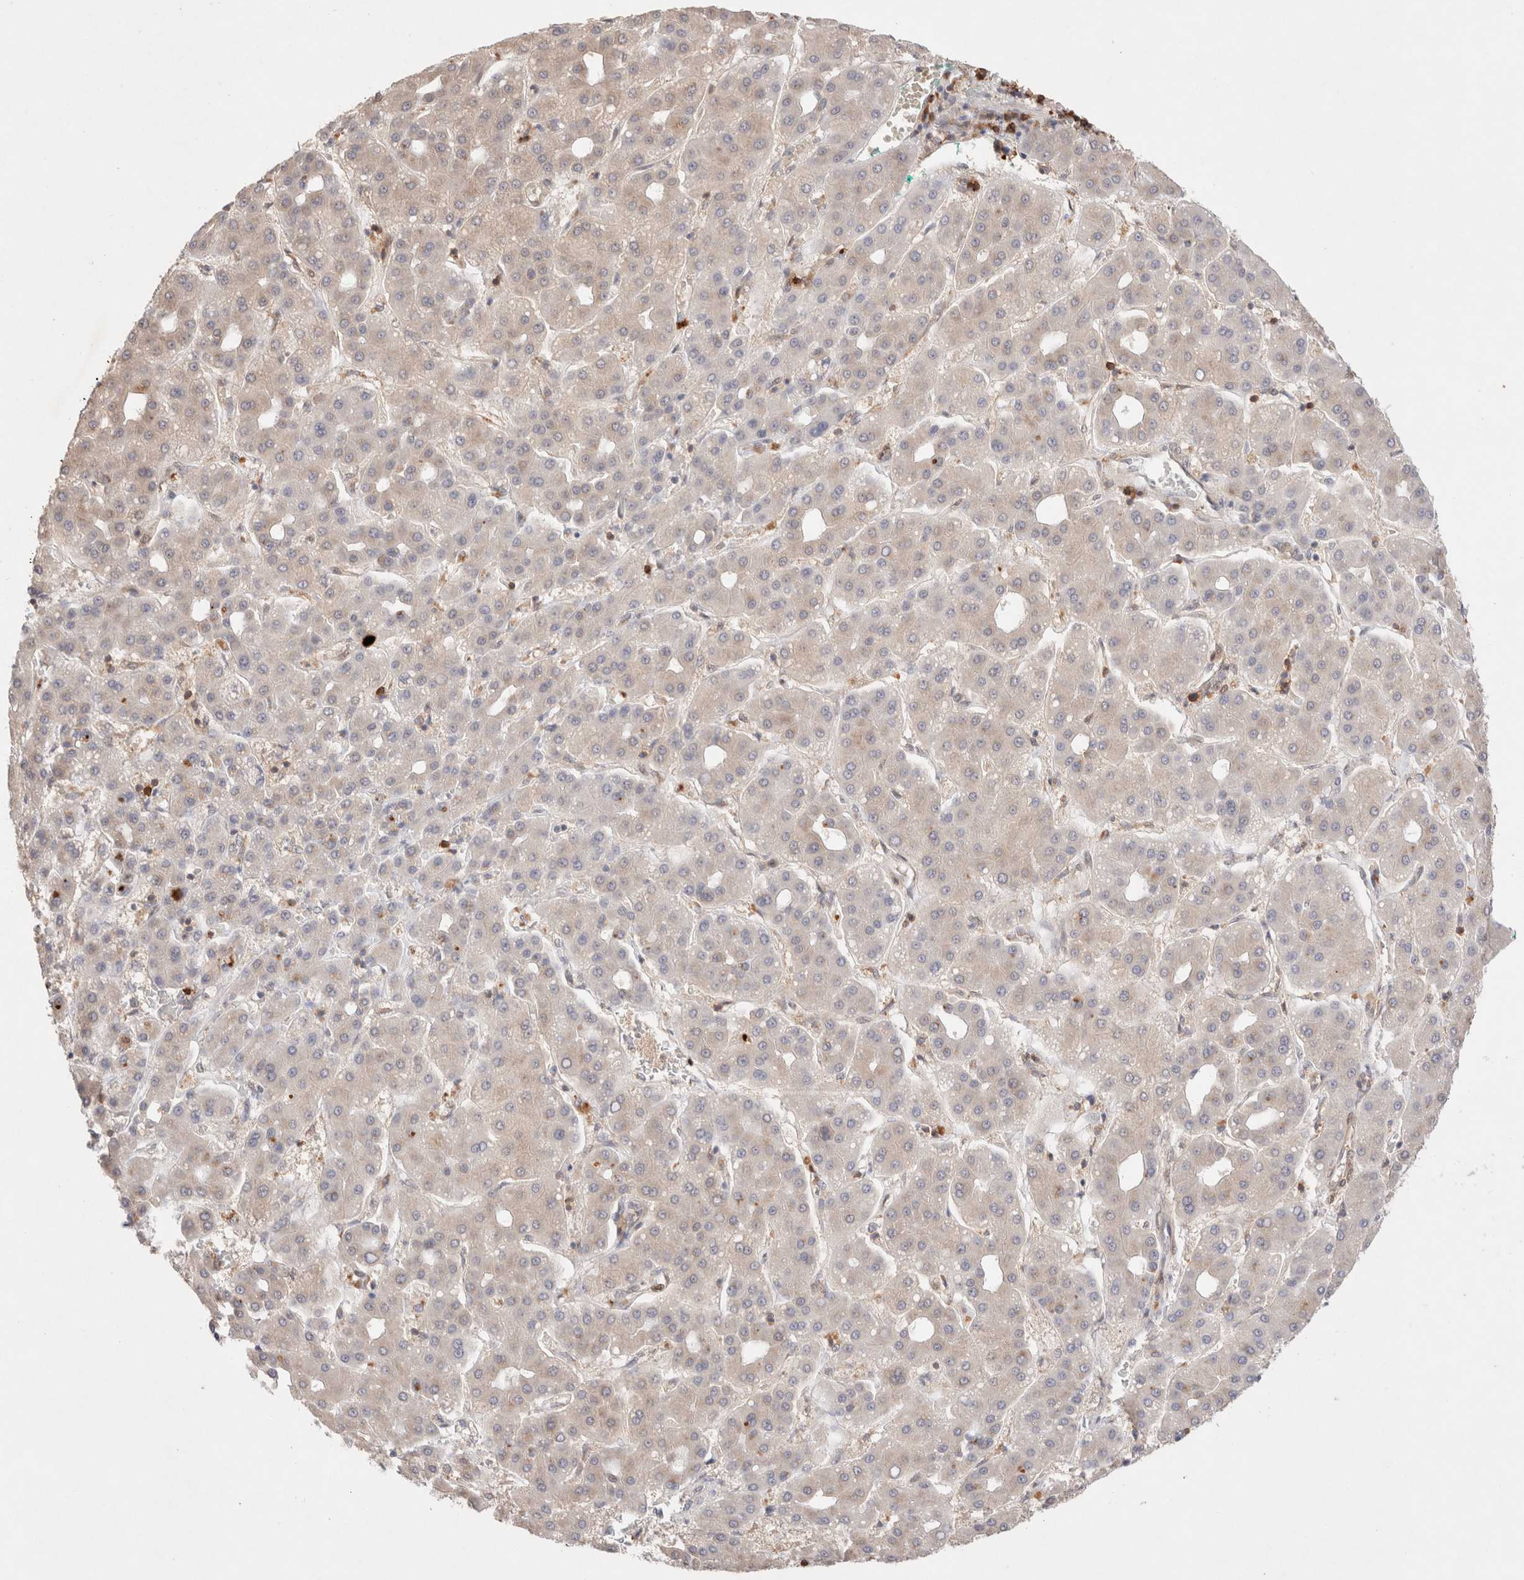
{"staining": {"intensity": "weak", "quantity": "<25%", "location": "cytoplasmic/membranous"}, "tissue": "liver cancer", "cell_type": "Tumor cells", "image_type": "cancer", "snomed": [{"axis": "morphology", "description": "Carcinoma, Hepatocellular, NOS"}, {"axis": "topography", "description": "Liver"}], "caption": "DAB immunohistochemical staining of liver cancer reveals no significant positivity in tumor cells.", "gene": "STARD10", "patient": {"sex": "male", "age": 65}}